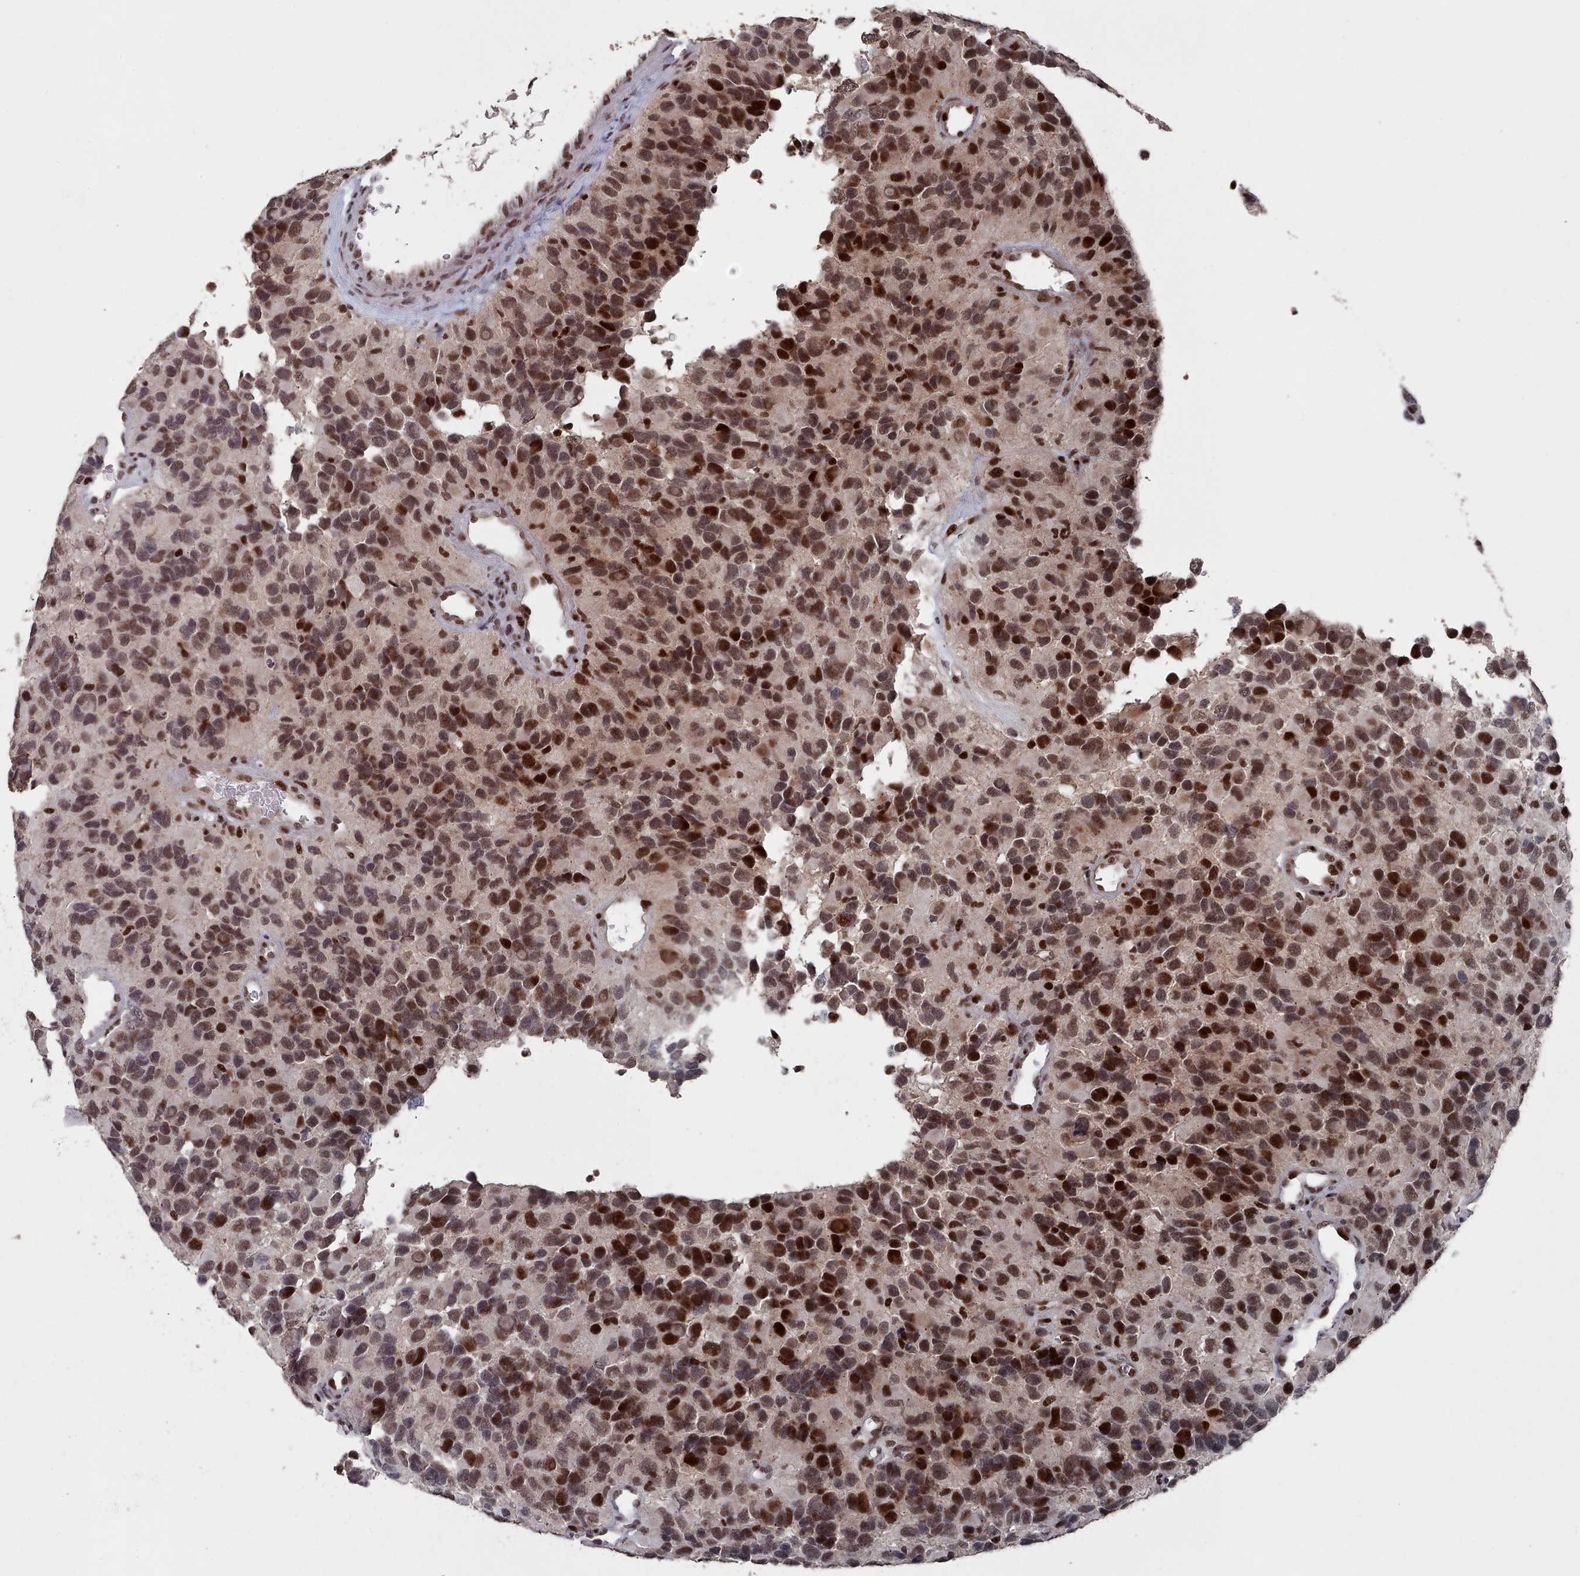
{"staining": {"intensity": "strong", "quantity": ">75%", "location": "nuclear"}, "tissue": "glioma", "cell_type": "Tumor cells", "image_type": "cancer", "snomed": [{"axis": "morphology", "description": "Glioma, malignant, High grade"}, {"axis": "topography", "description": "Brain"}], "caption": "Strong nuclear protein expression is seen in approximately >75% of tumor cells in high-grade glioma (malignant).", "gene": "PNRC2", "patient": {"sex": "male", "age": 77}}